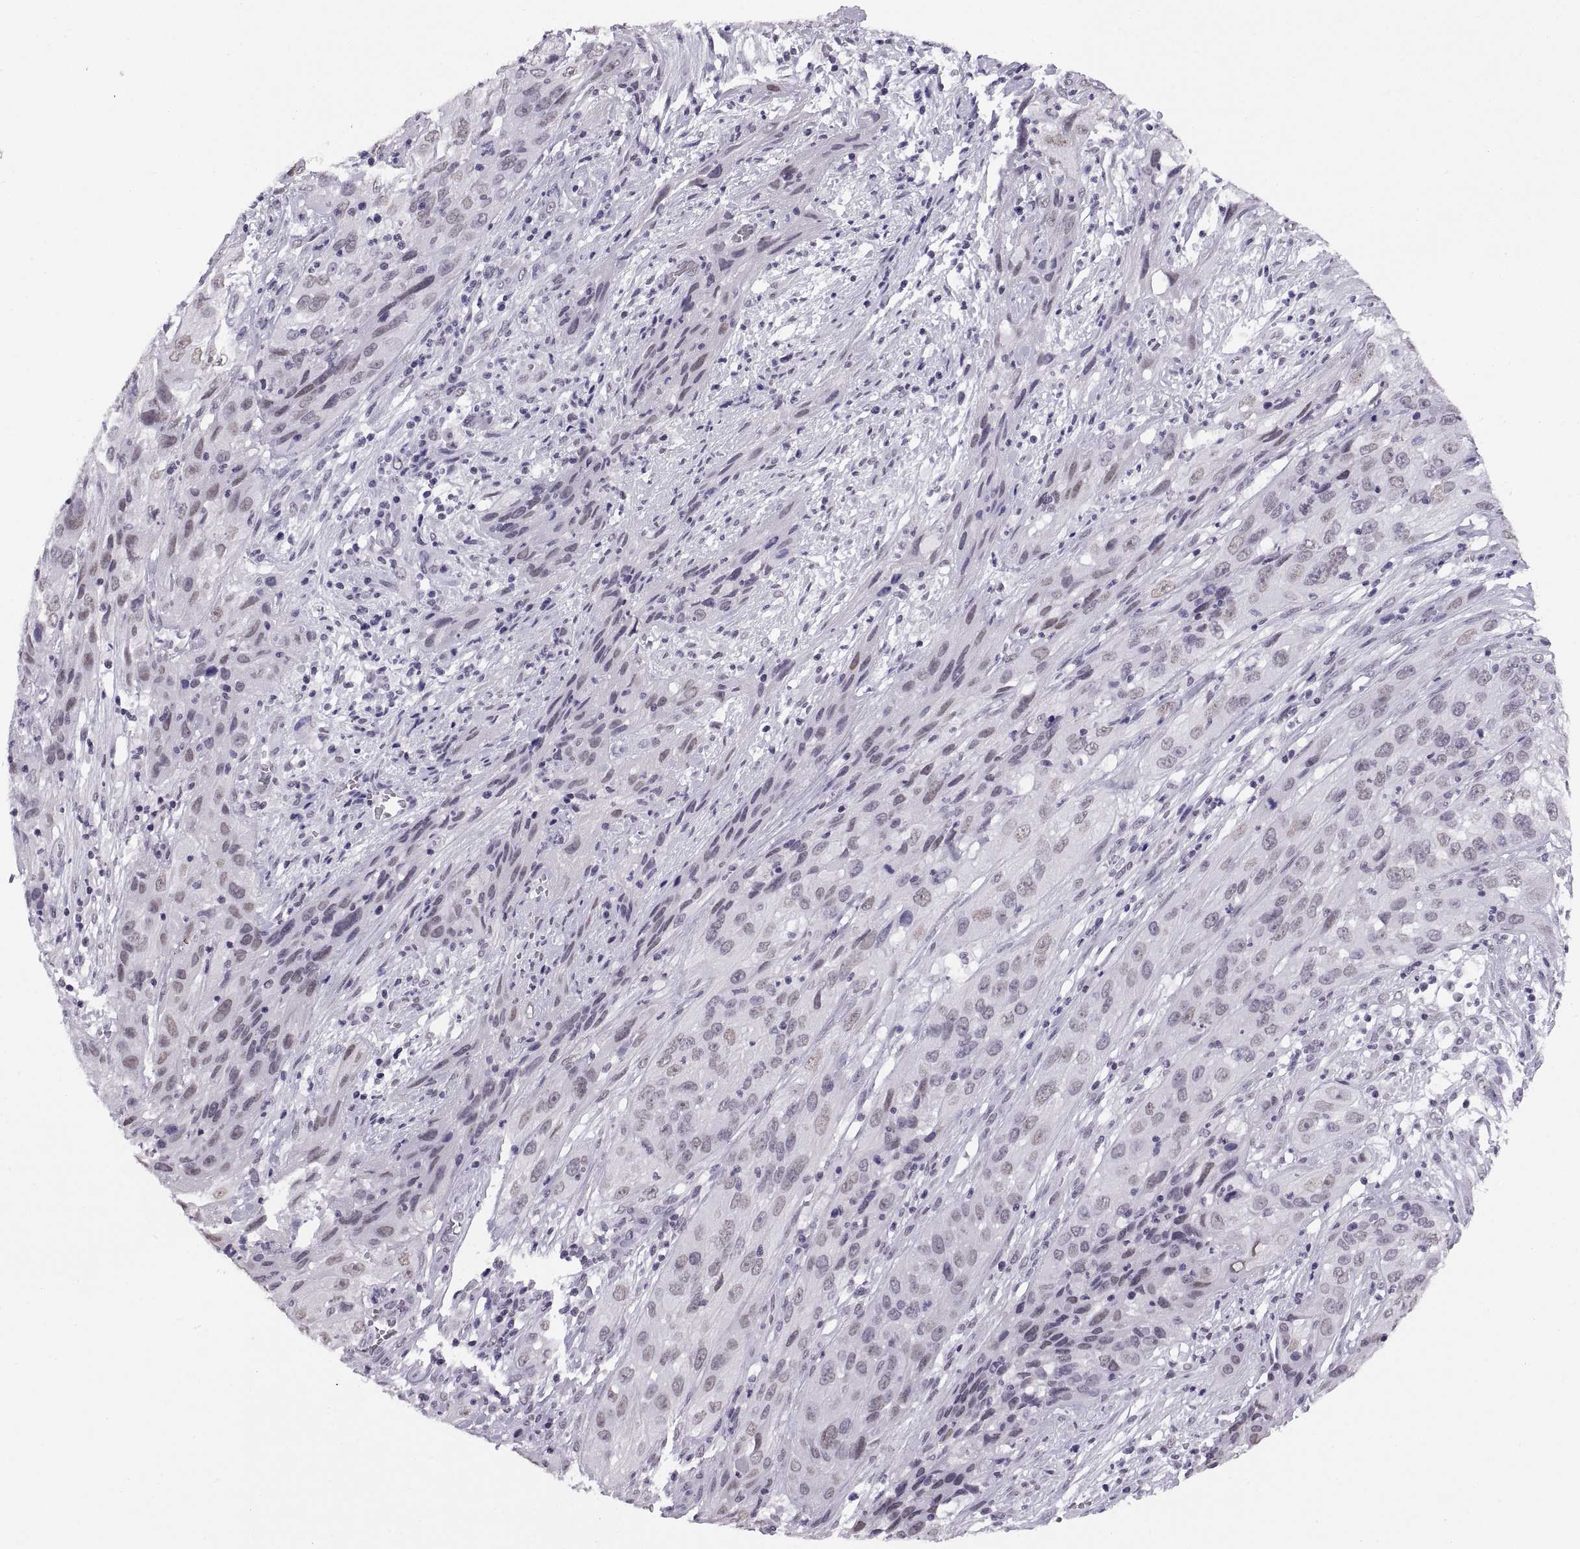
{"staining": {"intensity": "negative", "quantity": "none", "location": "none"}, "tissue": "cervical cancer", "cell_type": "Tumor cells", "image_type": "cancer", "snomed": [{"axis": "morphology", "description": "Squamous cell carcinoma, NOS"}, {"axis": "topography", "description": "Cervix"}], "caption": "This is a photomicrograph of immunohistochemistry staining of cervical cancer, which shows no expression in tumor cells. (DAB immunohistochemistry with hematoxylin counter stain).", "gene": "CARTPT", "patient": {"sex": "female", "age": 32}}